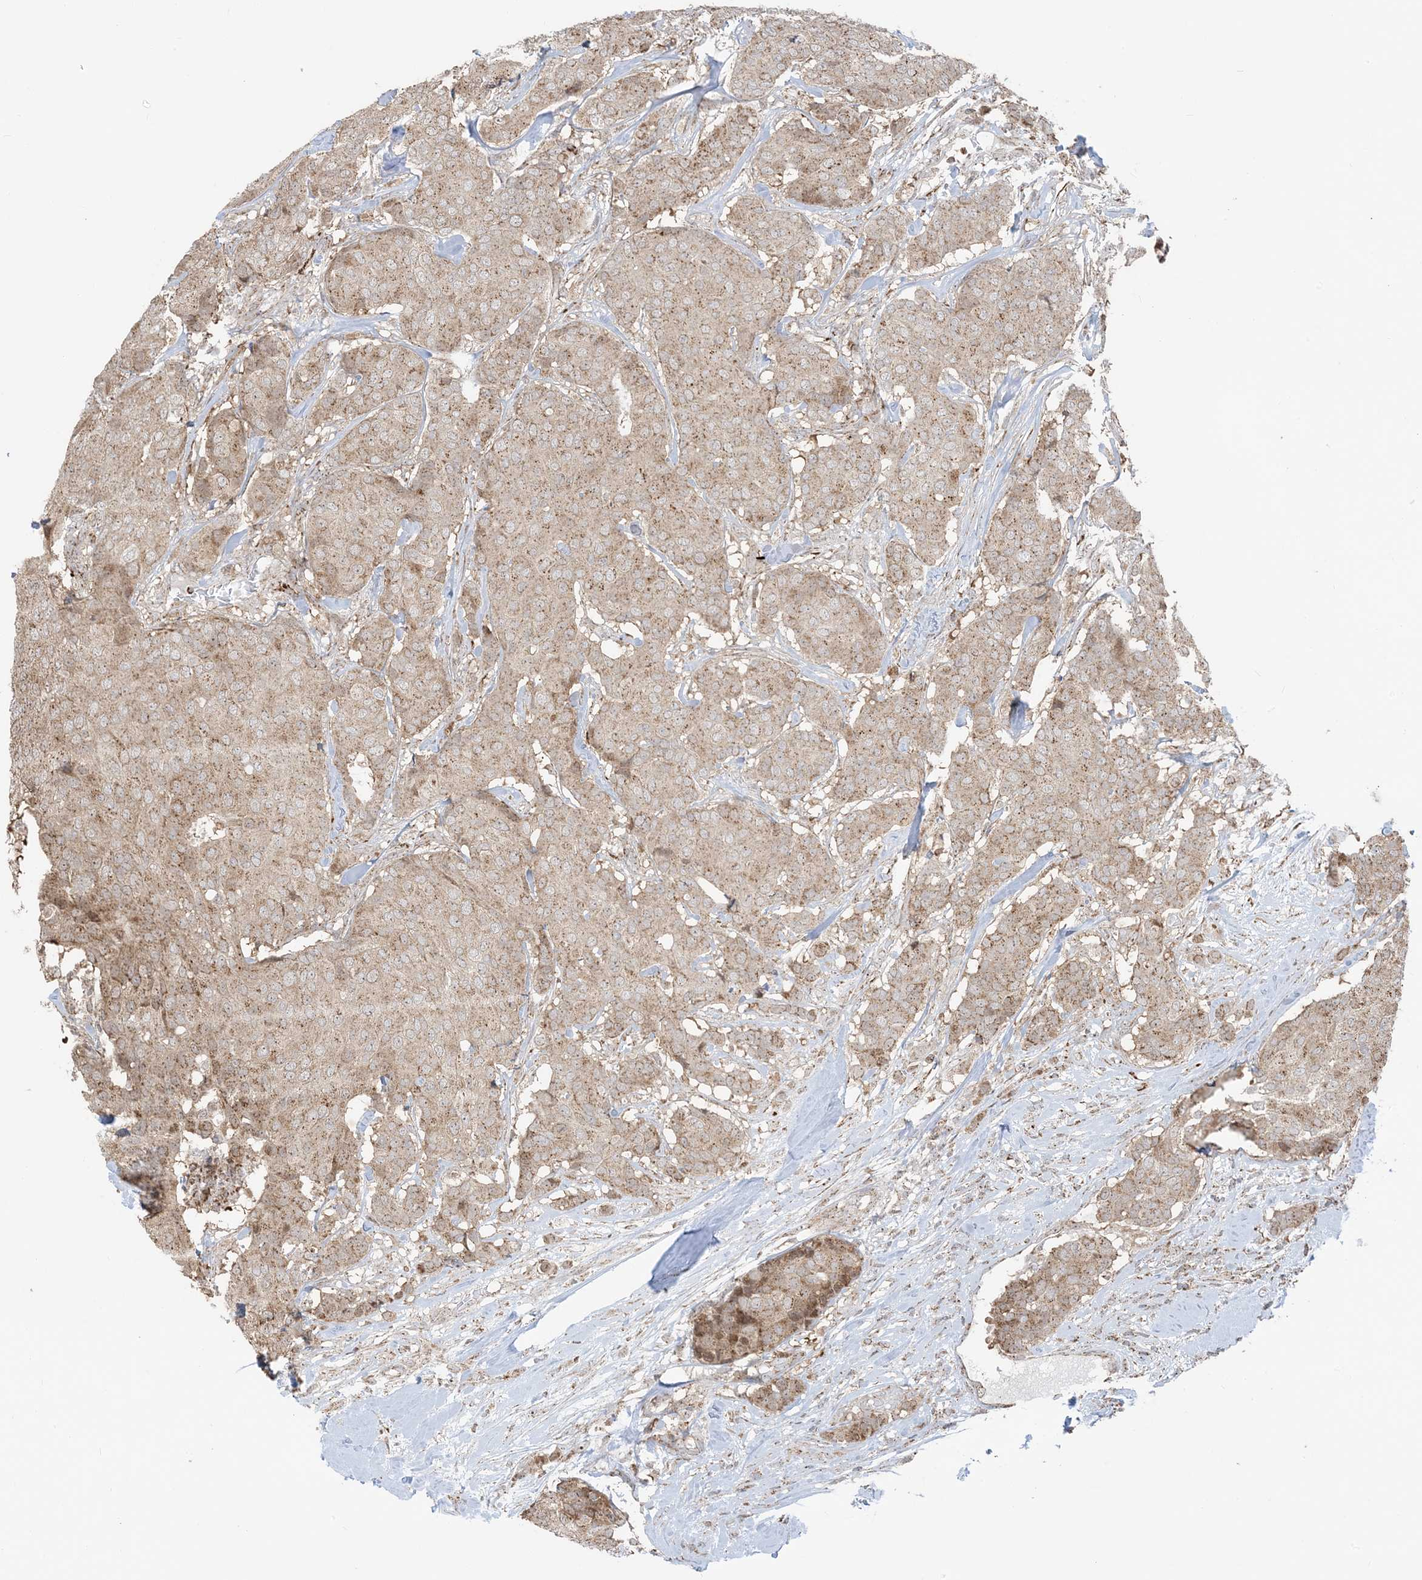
{"staining": {"intensity": "moderate", "quantity": ">75%", "location": "cytoplasmic/membranous"}, "tissue": "breast cancer", "cell_type": "Tumor cells", "image_type": "cancer", "snomed": [{"axis": "morphology", "description": "Duct carcinoma"}, {"axis": "topography", "description": "Breast"}], "caption": "High-power microscopy captured an immunohistochemistry (IHC) image of invasive ductal carcinoma (breast), revealing moderate cytoplasmic/membranous positivity in approximately >75% of tumor cells.", "gene": "MAPKBP1", "patient": {"sex": "female", "age": 75}}